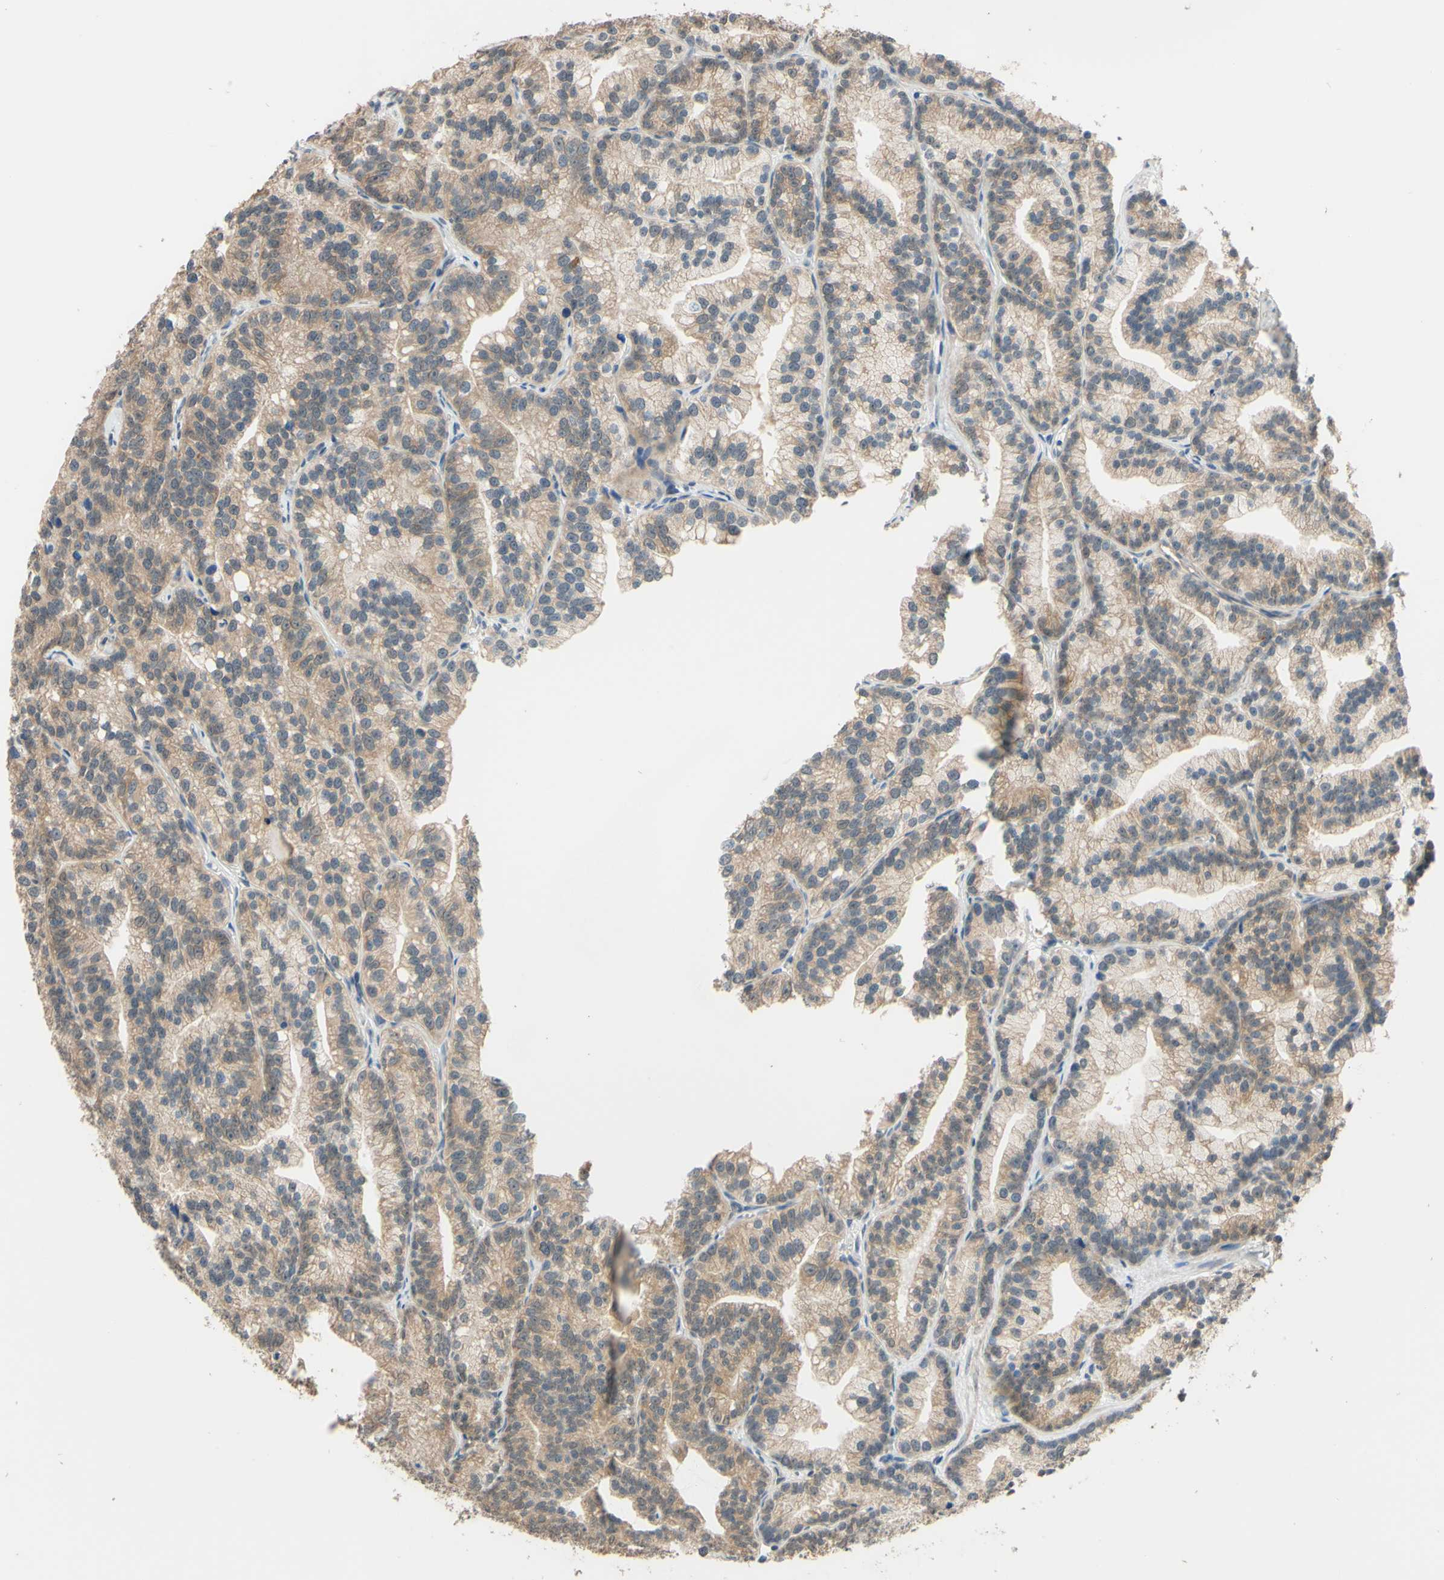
{"staining": {"intensity": "weak", "quantity": ">75%", "location": "cytoplasmic/membranous"}, "tissue": "prostate cancer", "cell_type": "Tumor cells", "image_type": "cancer", "snomed": [{"axis": "morphology", "description": "Adenocarcinoma, Low grade"}, {"axis": "topography", "description": "Prostate"}], "caption": "This image exhibits IHC staining of human prostate cancer (adenocarcinoma (low-grade)), with low weak cytoplasmic/membranous staining in about >75% of tumor cells.", "gene": "SMIM19", "patient": {"sex": "male", "age": 89}}